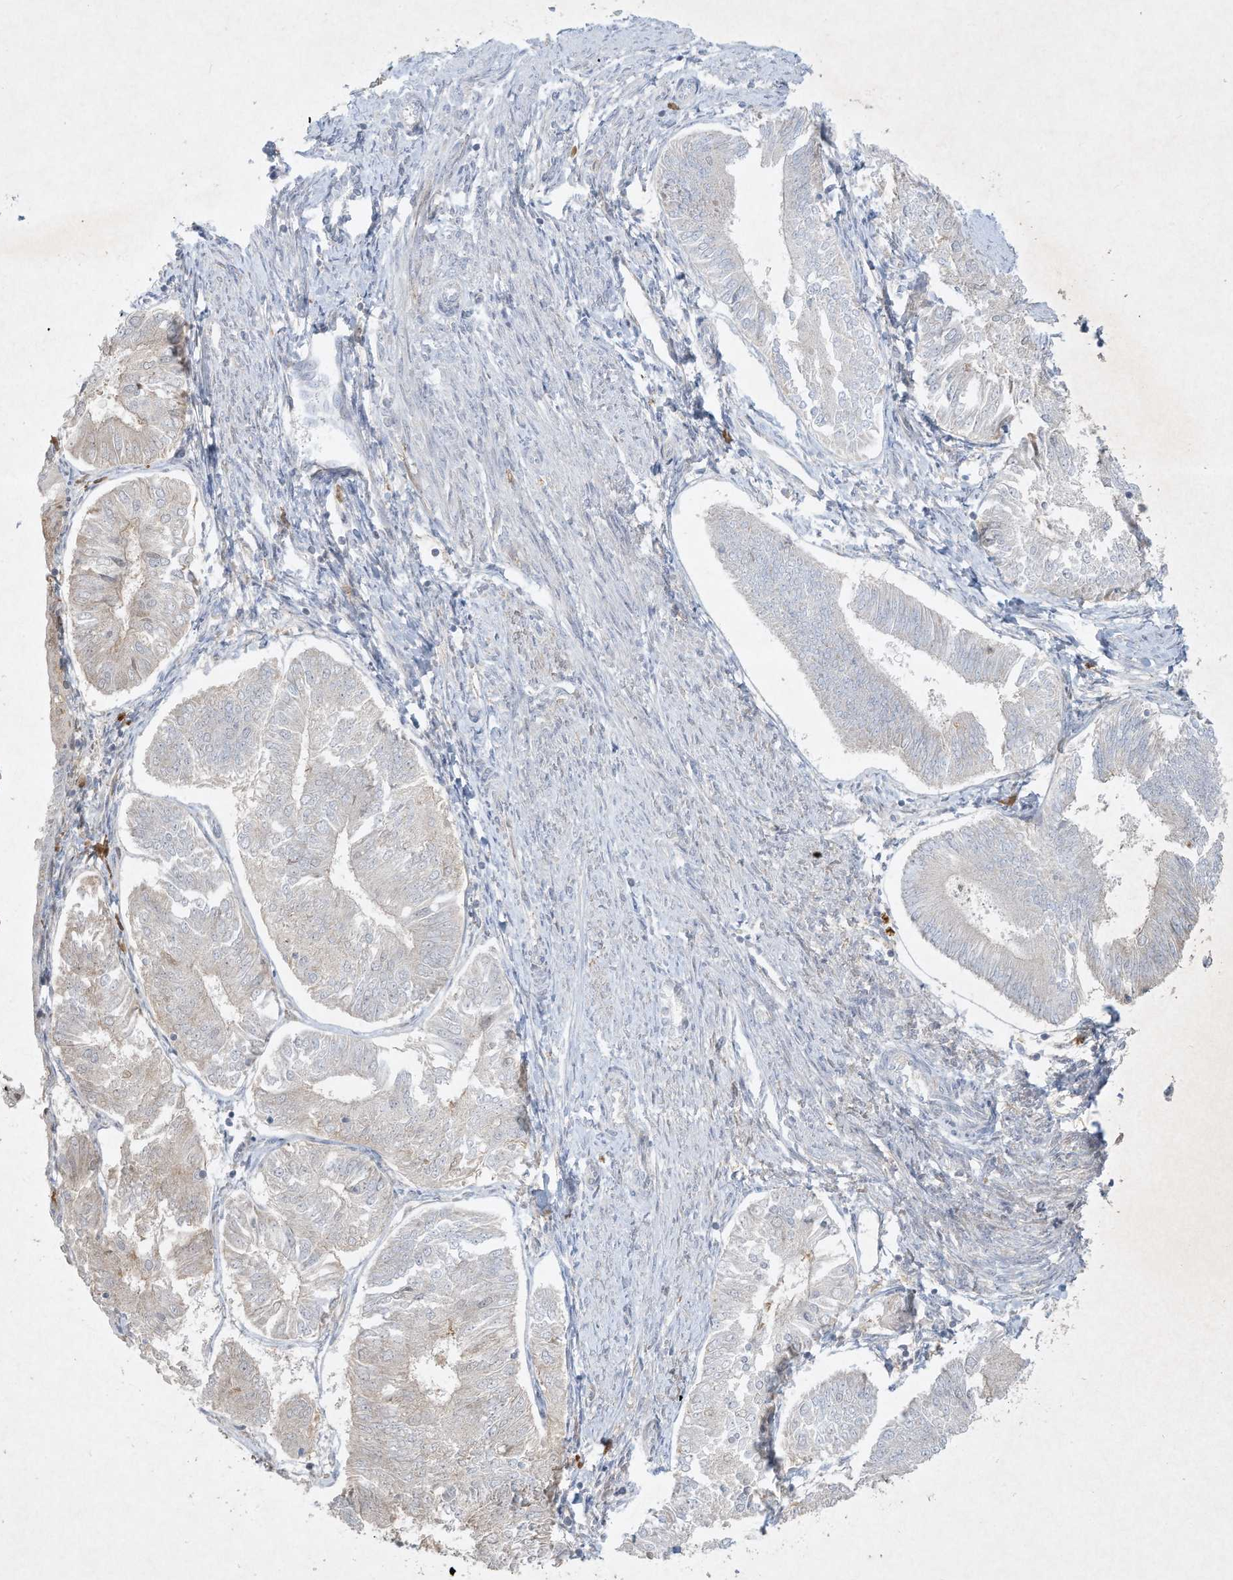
{"staining": {"intensity": "negative", "quantity": "none", "location": "none"}, "tissue": "endometrial cancer", "cell_type": "Tumor cells", "image_type": "cancer", "snomed": [{"axis": "morphology", "description": "Adenocarcinoma, NOS"}, {"axis": "topography", "description": "Endometrium"}], "caption": "High power microscopy micrograph of an immunohistochemistry (IHC) histopathology image of endometrial cancer, revealing no significant positivity in tumor cells.", "gene": "FETUB", "patient": {"sex": "female", "age": 58}}